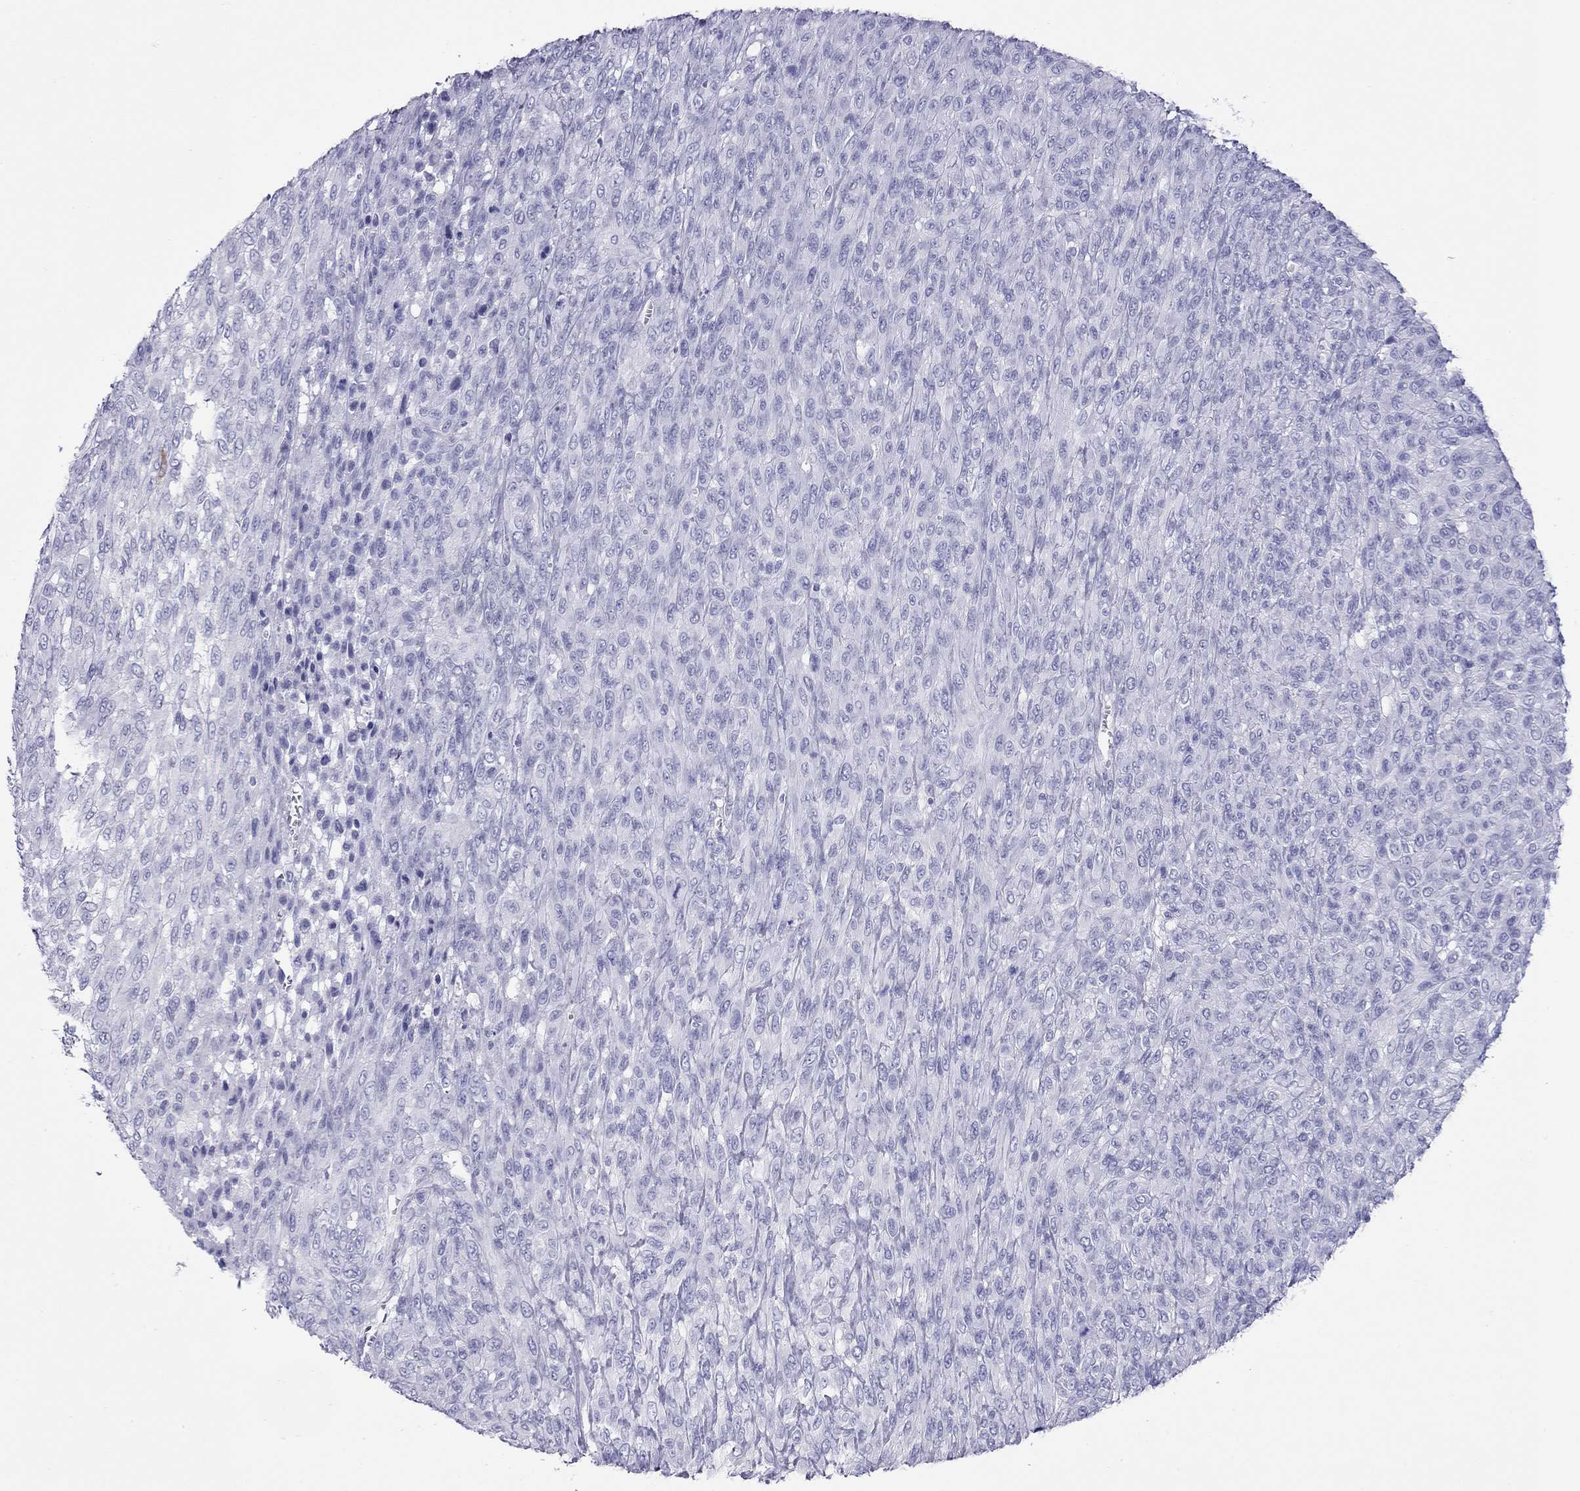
{"staining": {"intensity": "negative", "quantity": "none", "location": "none"}, "tissue": "renal cancer", "cell_type": "Tumor cells", "image_type": "cancer", "snomed": [{"axis": "morphology", "description": "Adenocarcinoma, NOS"}, {"axis": "topography", "description": "Kidney"}], "caption": "This image is of adenocarcinoma (renal) stained with IHC to label a protein in brown with the nuclei are counter-stained blue. There is no positivity in tumor cells.", "gene": "HLA-DQB2", "patient": {"sex": "male", "age": 58}}